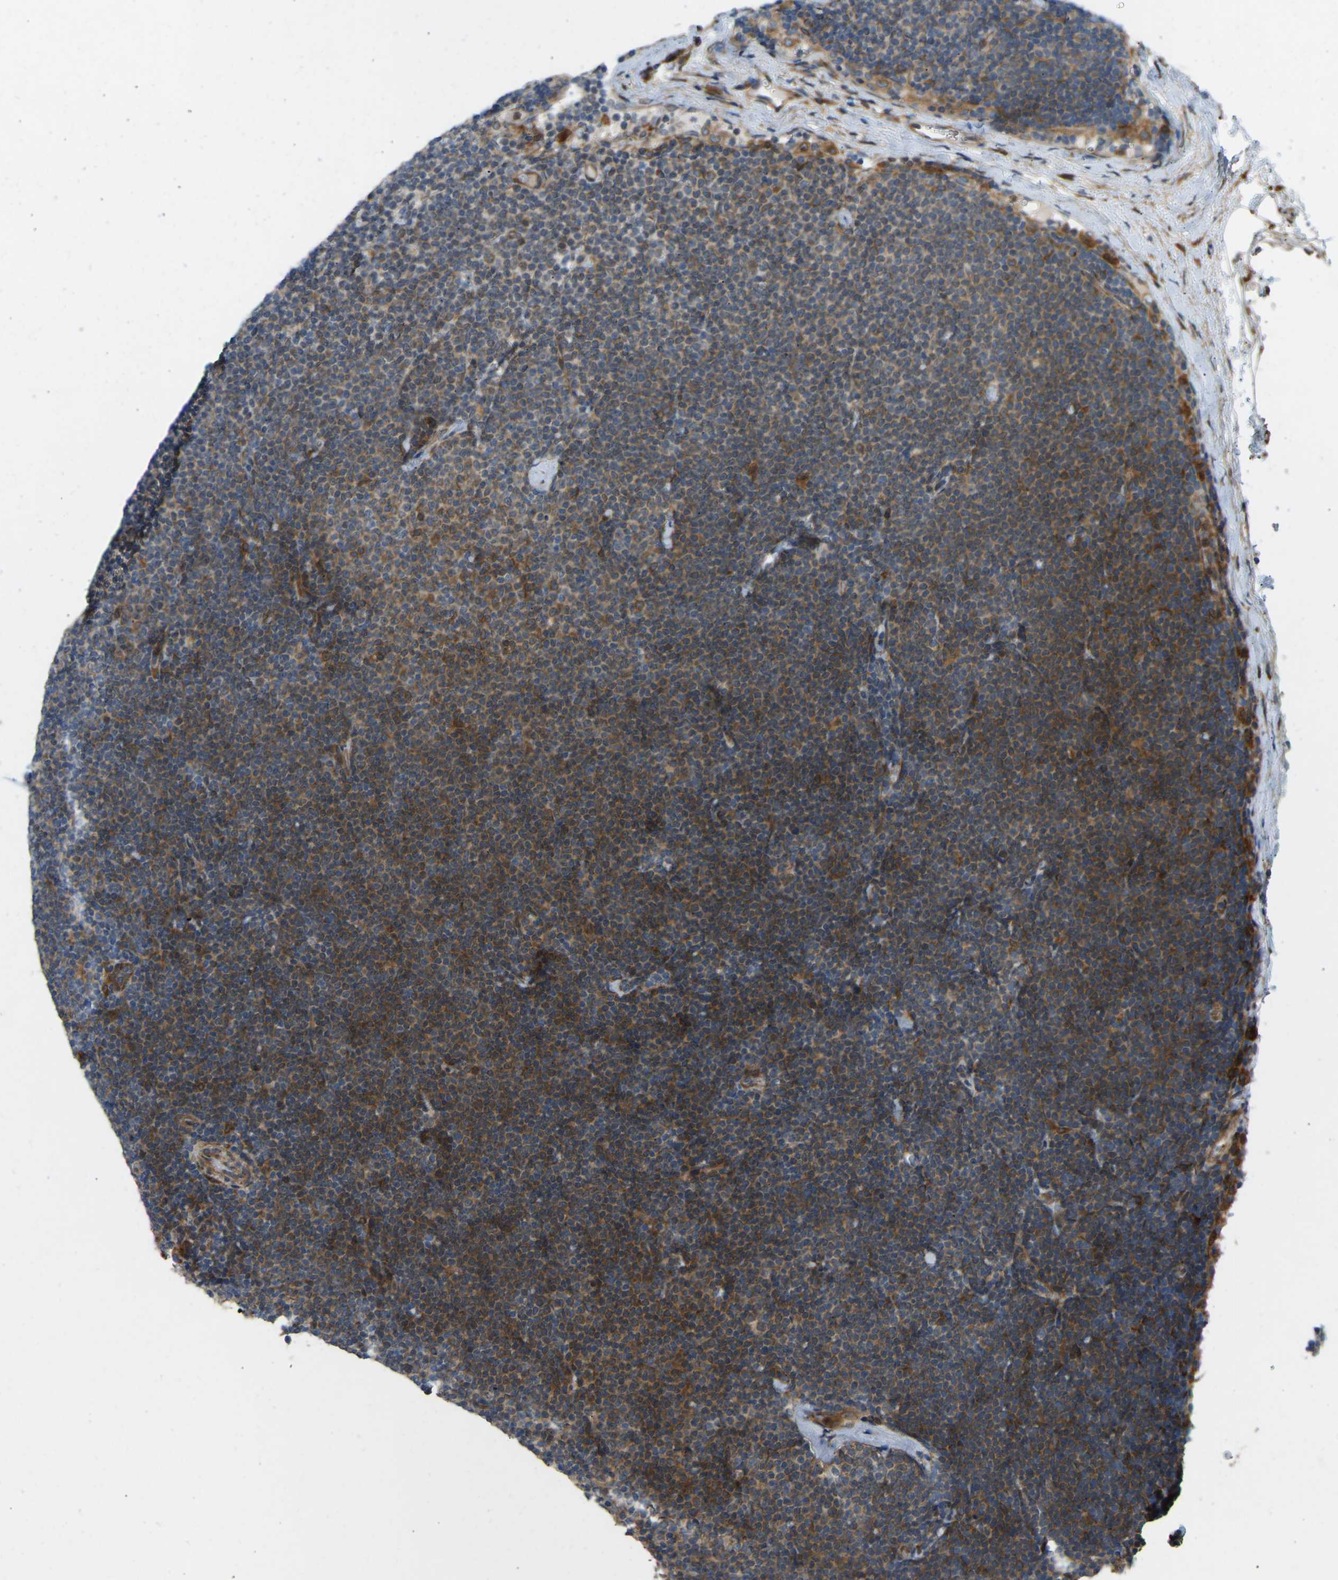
{"staining": {"intensity": "strong", "quantity": ">75%", "location": "cytoplasmic/membranous"}, "tissue": "lymphoma", "cell_type": "Tumor cells", "image_type": "cancer", "snomed": [{"axis": "morphology", "description": "Malignant lymphoma, non-Hodgkin's type, Low grade"}, {"axis": "topography", "description": "Lymph node"}], "caption": "High-magnification brightfield microscopy of lymphoma stained with DAB (3,3'-diaminobenzidine) (brown) and counterstained with hematoxylin (blue). tumor cells exhibit strong cytoplasmic/membranous positivity is seen in about>75% of cells.", "gene": "OS9", "patient": {"sex": "female", "age": 53}}